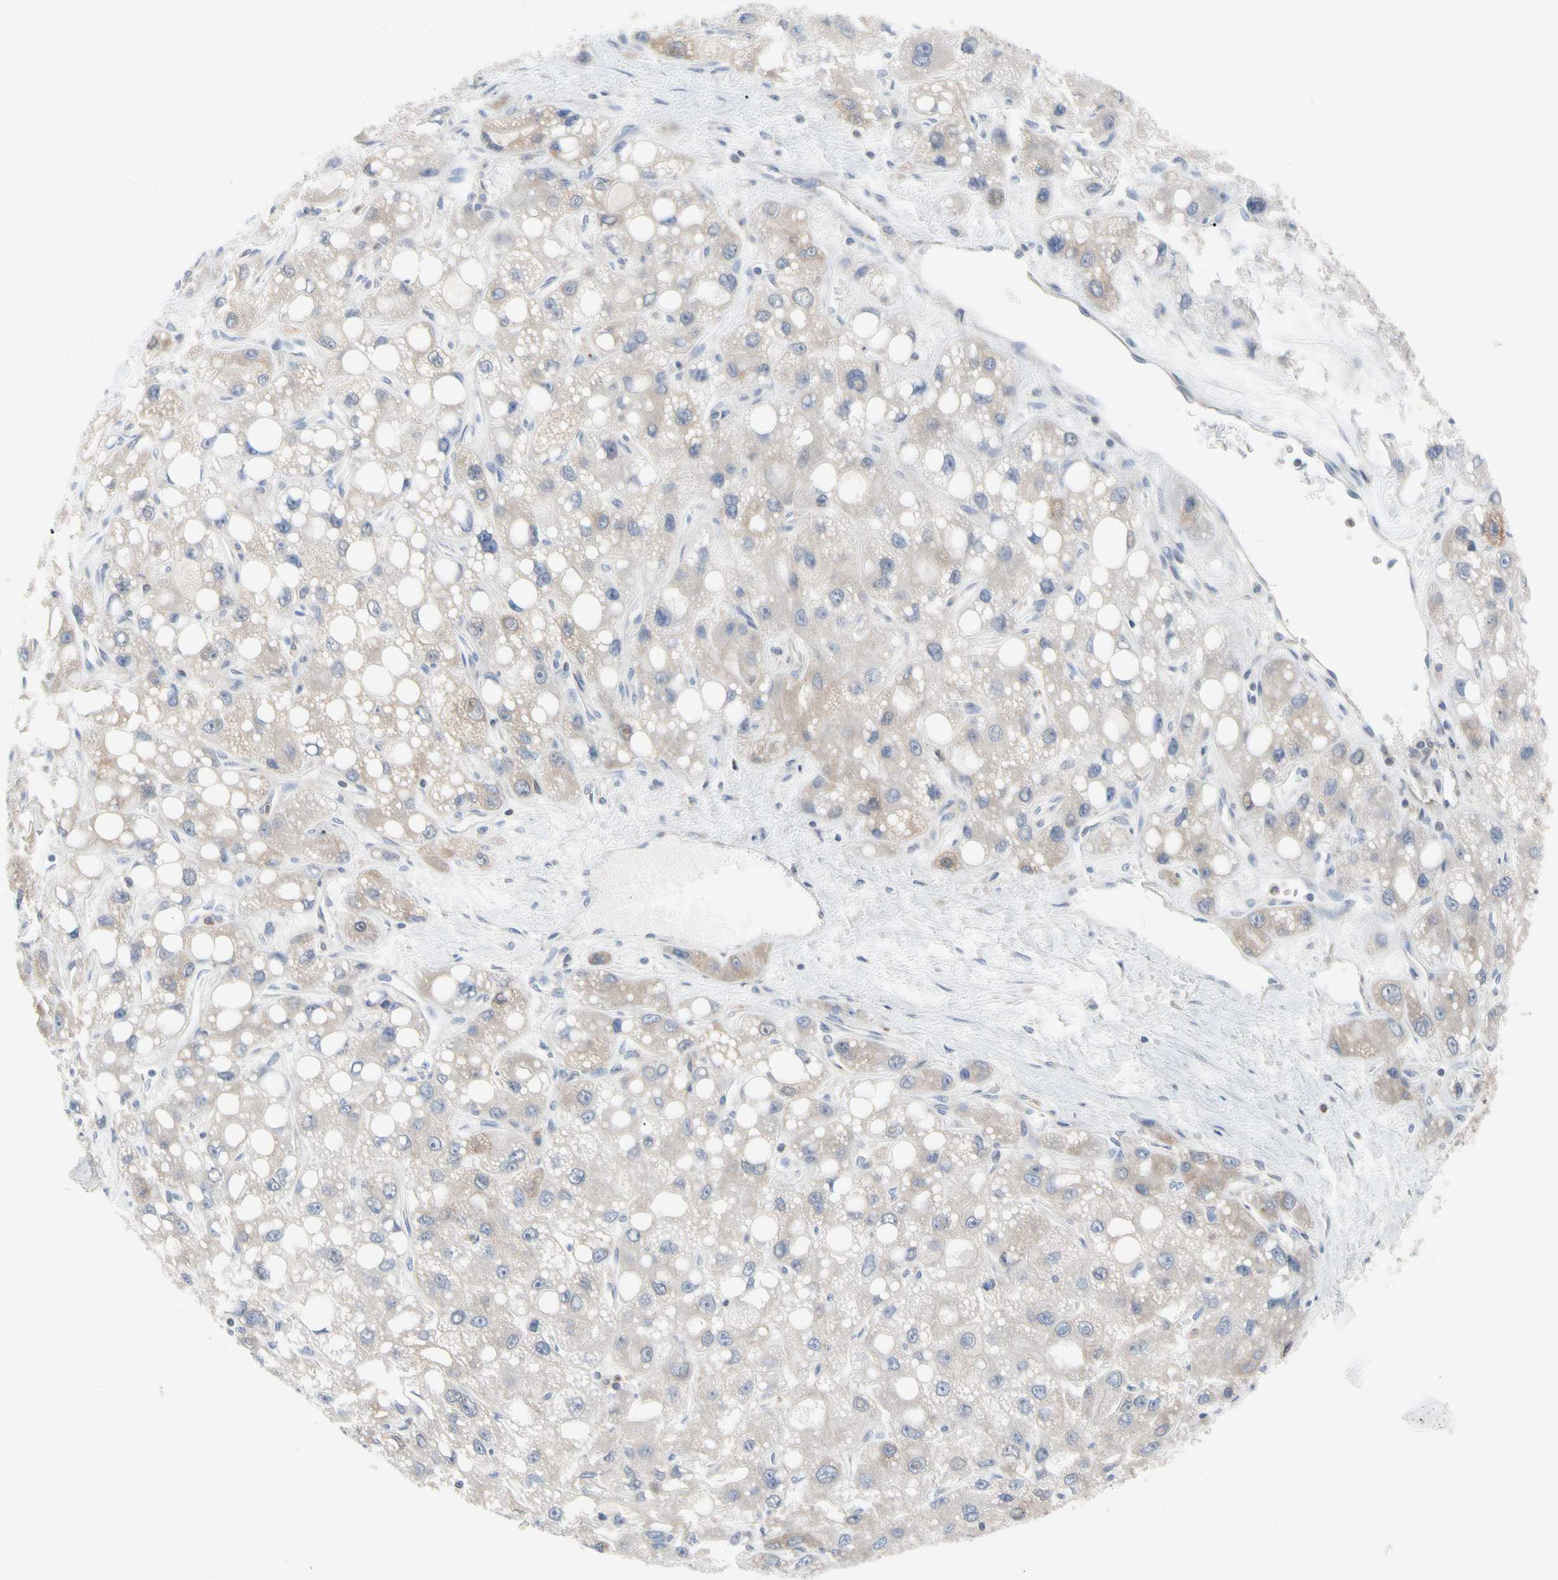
{"staining": {"intensity": "weak", "quantity": "25%-75%", "location": "cytoplasmic/membranous"}, "tissue": "liver cancer", "cell_type": "Tumor cells", "image_type": "cancer", "snomed": [{"axis": "morphology", "description": "Carcinoma, Hepatocellular, NOS"}, {"axis": "topography", "description": "Liver"}], "caption": "Brown immunohistochemical staining in liver cancer shows weak cytoplasmic/membranous staining in approximately 25%-75% of tumor cells.", "gene": "MCL1", "patient": {"sex": "male", "age": 55}}